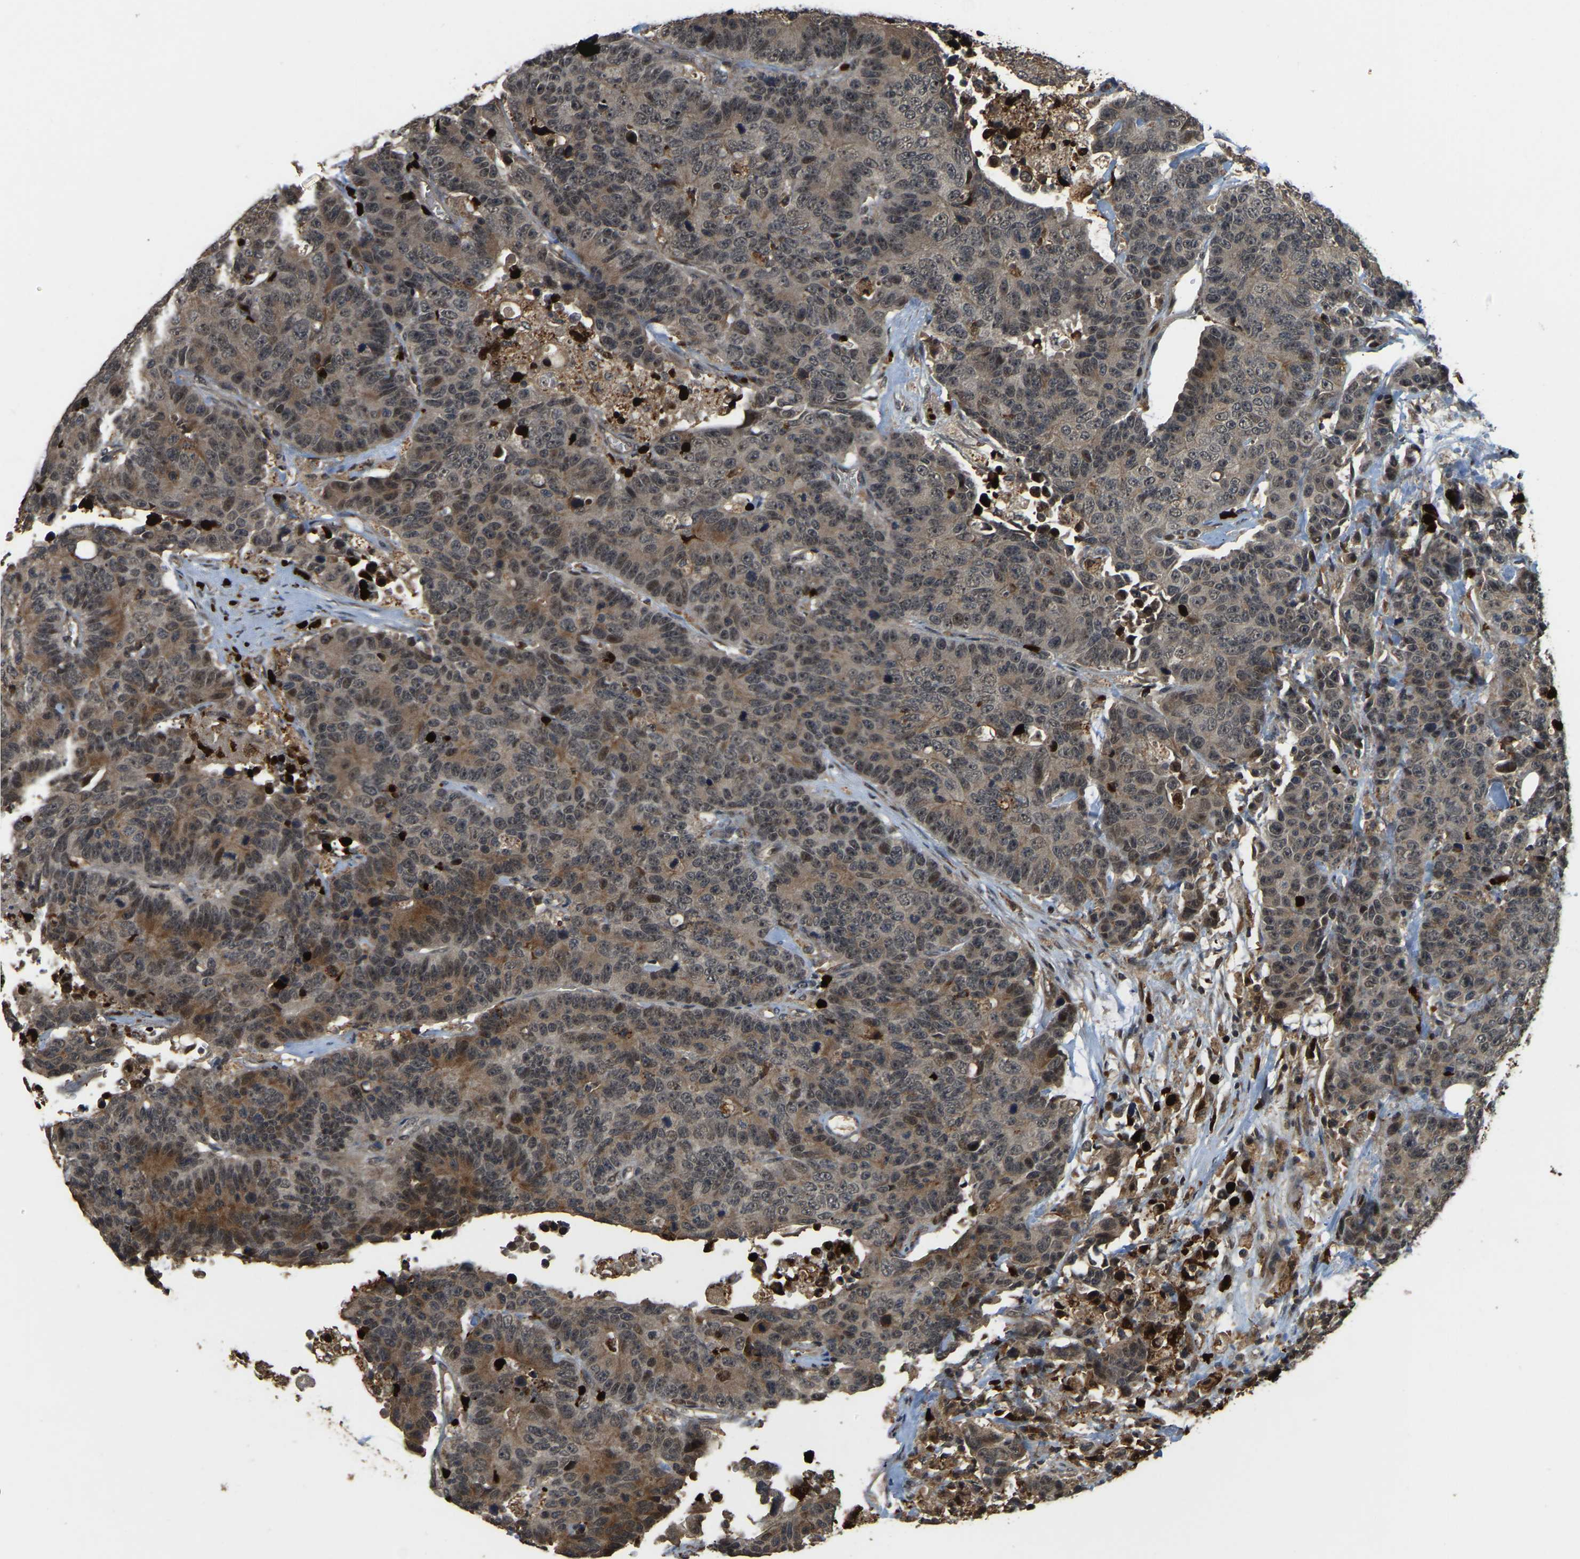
{"staining": {"intensity": "moderate", "quantity": "<25%", "location": "cytoplasmic/membranous"}, "tissue": "colorectal cancer", "cell_type": "Tumor cells", "image_type": "cancer", "snomed": [{"axis": "morphology", "description": "Adenocarcinoma, NOS"}, {"axis": "topography", "description": "Colon"}], "caption": "Immunohistochemical staining of adenocarcinoma (colorectal) displays low levels of moderate cytoplasmic/membranous staining in approximately <25% of tumor cells.", "gene": "RNF141", "patient": {"sex": "female", "age": 86}}